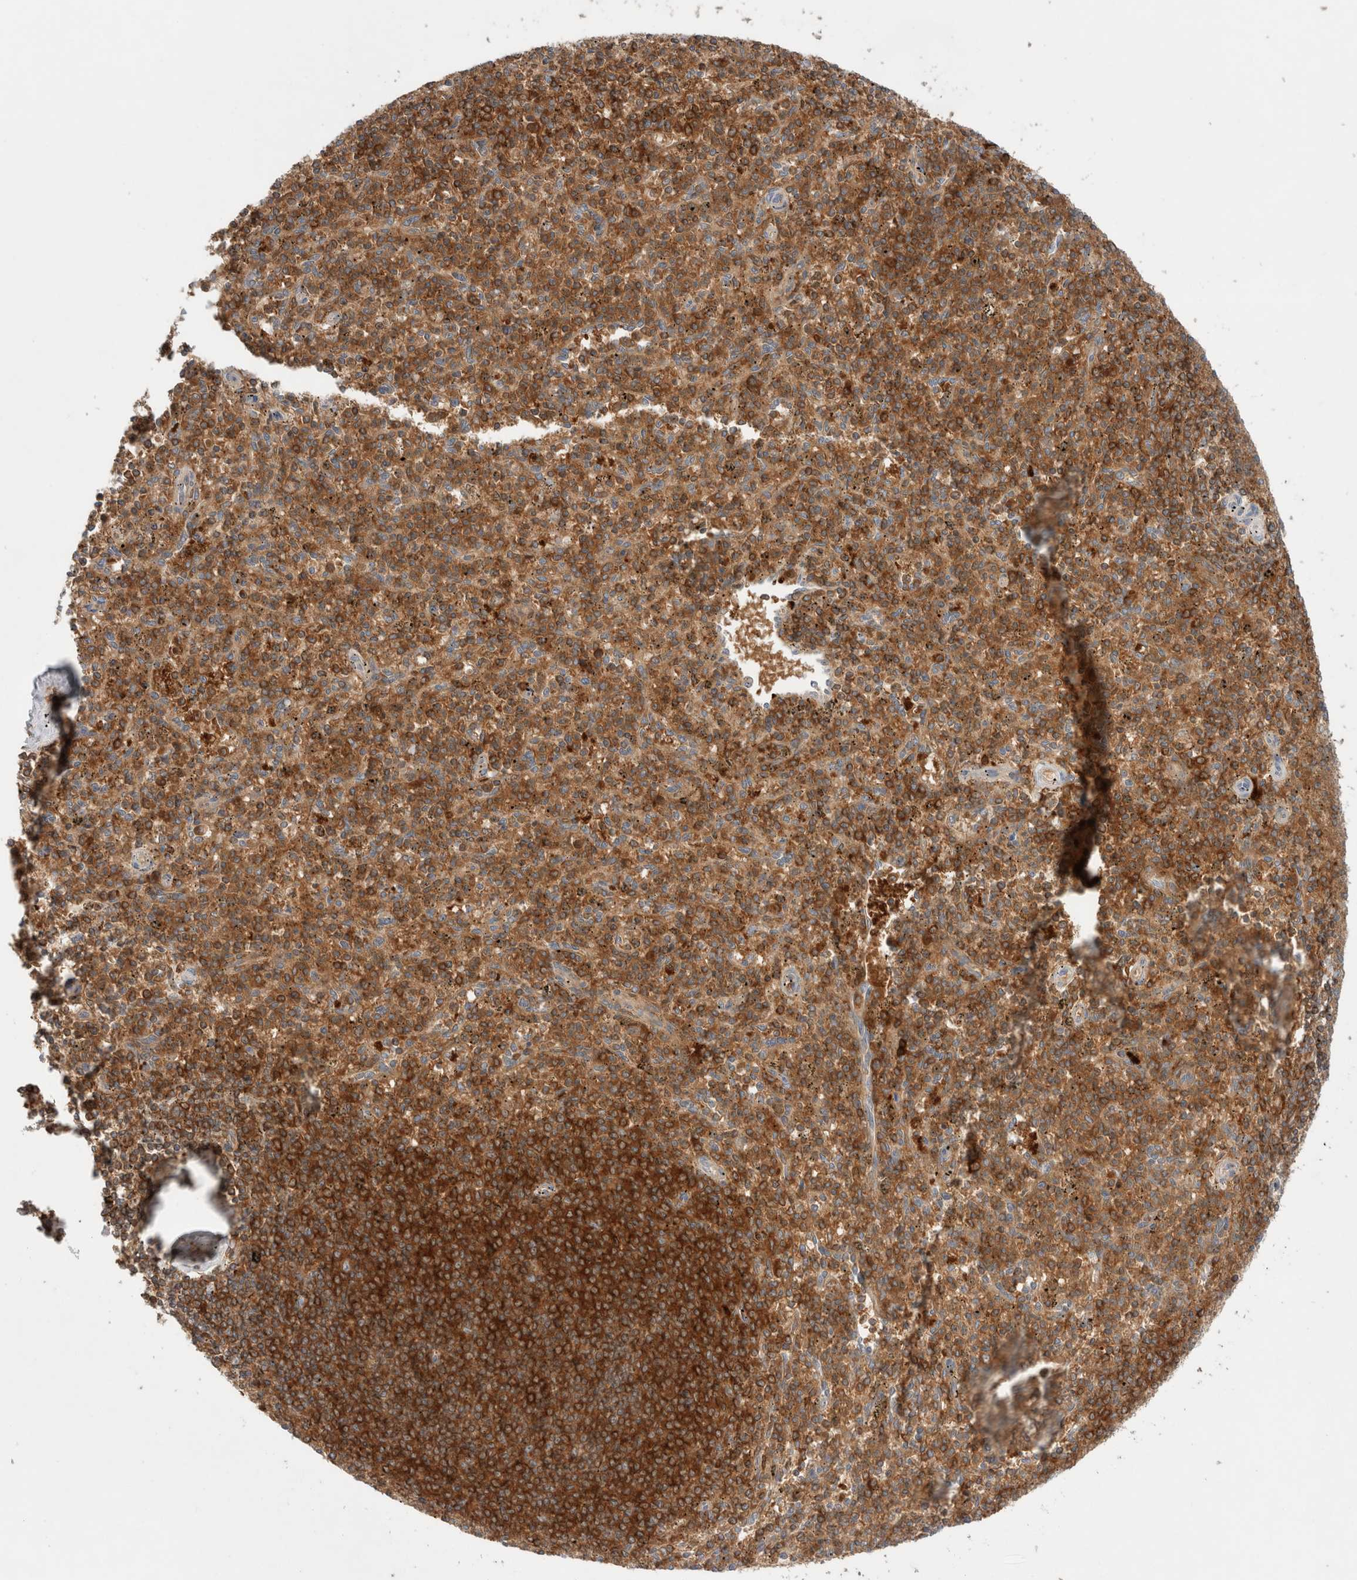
{"staining": {"intensity": "moderate", "quantity": ">75%", "location": "cytoplasmic/membranous"}, "tissue": "spleen", "cell_type": "Cells in red pulp", "image_type": "normal", "snomed": [{"axis": "morphology", "description": "Normal tissue, NOS"}, {"axis": "topography", "description": "Spleen"}], "caption": "Benign spleen exhibits moderate cytoplasmic/membranous expression in about >75% of cells in red pulp.", "gene": "KLHL14", "patient": {"sex": "male", "age": 72}}